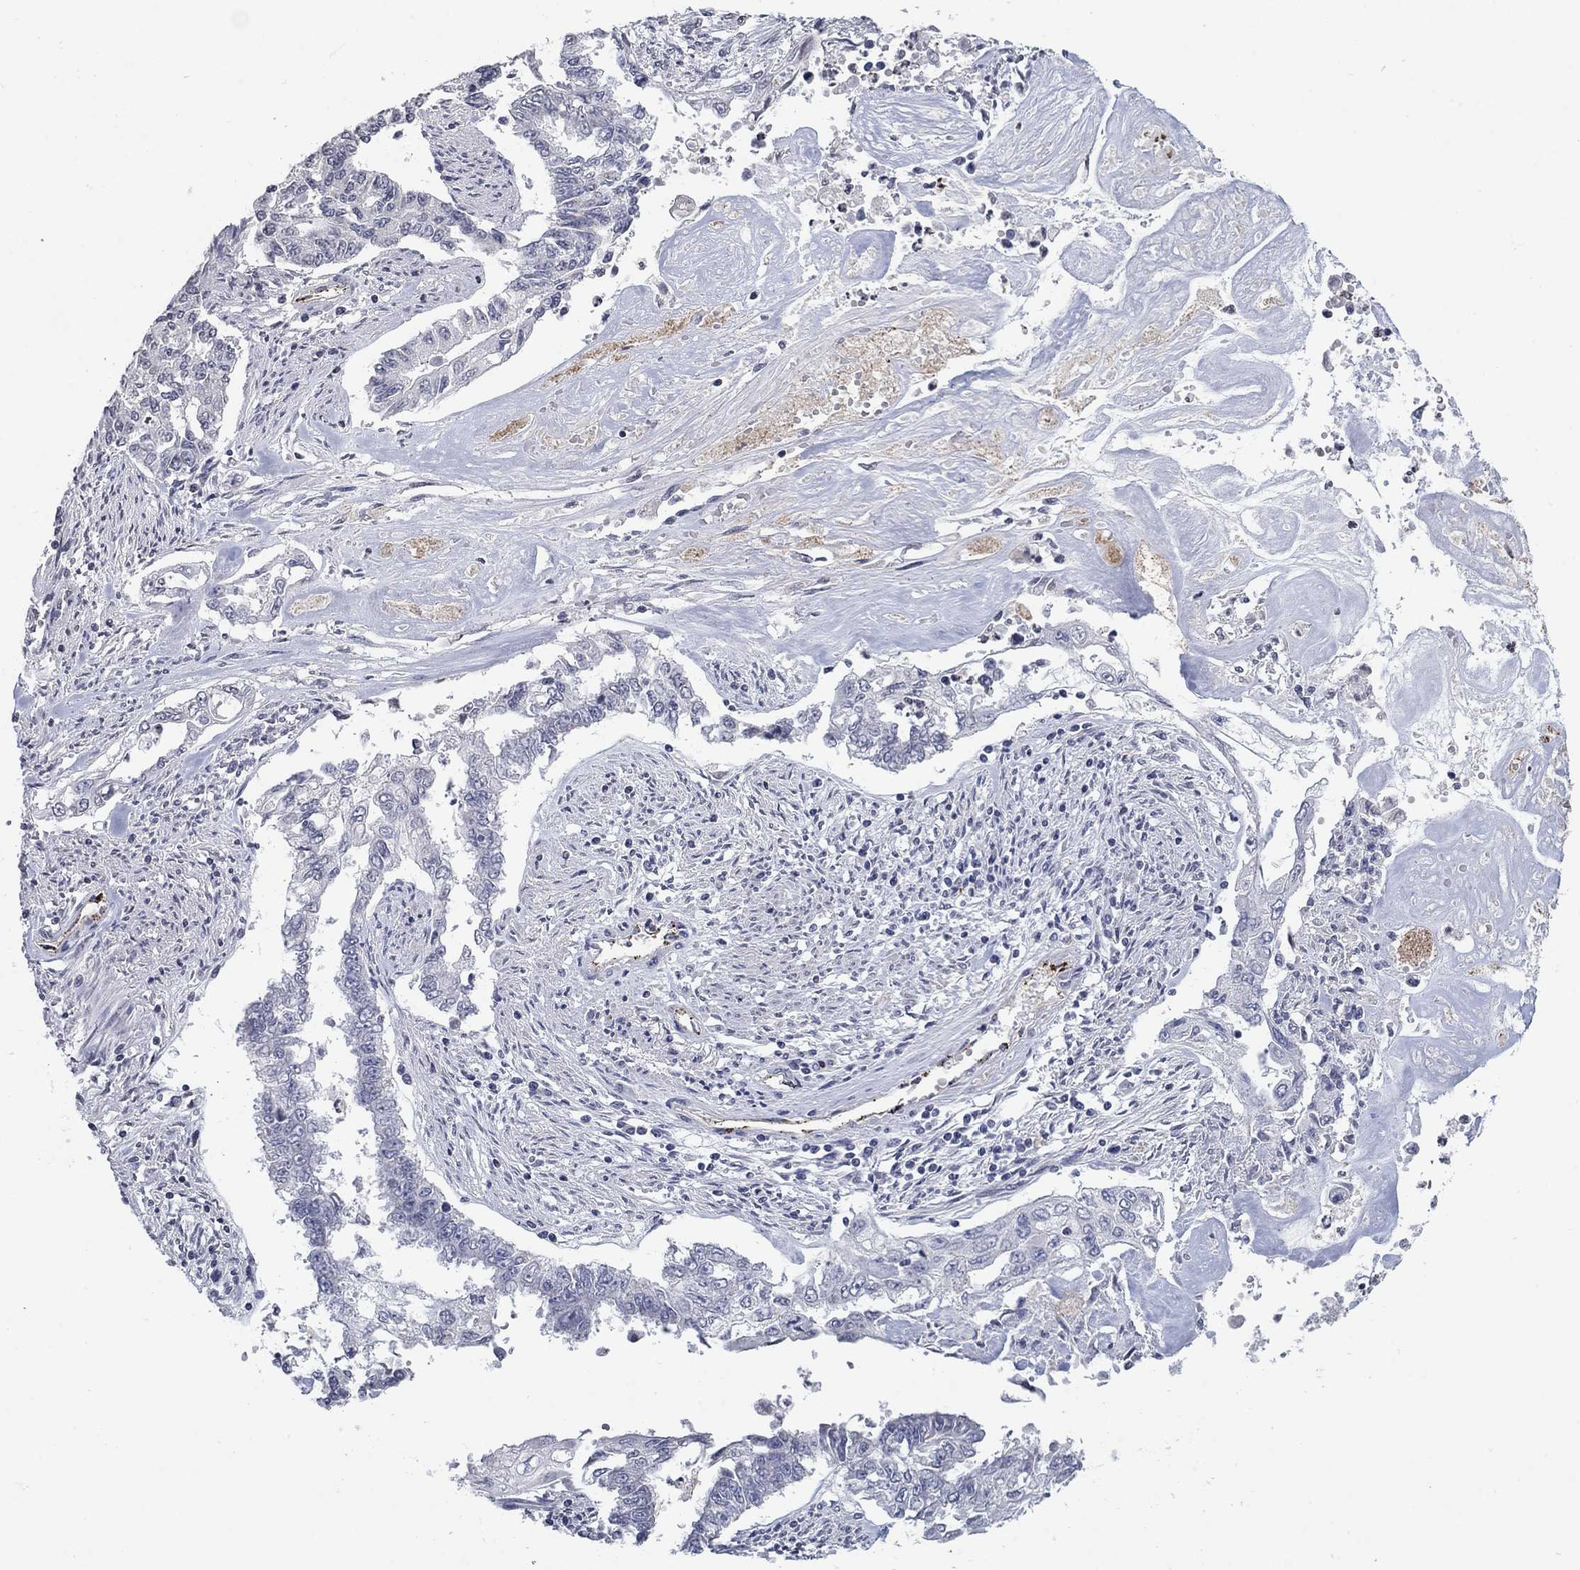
{"staining": {"intensity": "negative", "quantity": "none", "location": "none"}, "tissue": "endometrial cancer", "cell_type": "Tumor cells", "image_type": "cancer", "snomed": [{"axis": "morphology", "description": "Adenocarcinoma, NOS"}, {"axis": "topography", "description": "Uterus"}], "caption": "A high-resolution photomicrograph shows immunohistochemistry (IHC) staining of endometrial cancer, which shows no significant staining in tumor cells.", "gene": "TINAG", "patient": {"sex": "female", "age": 59}}